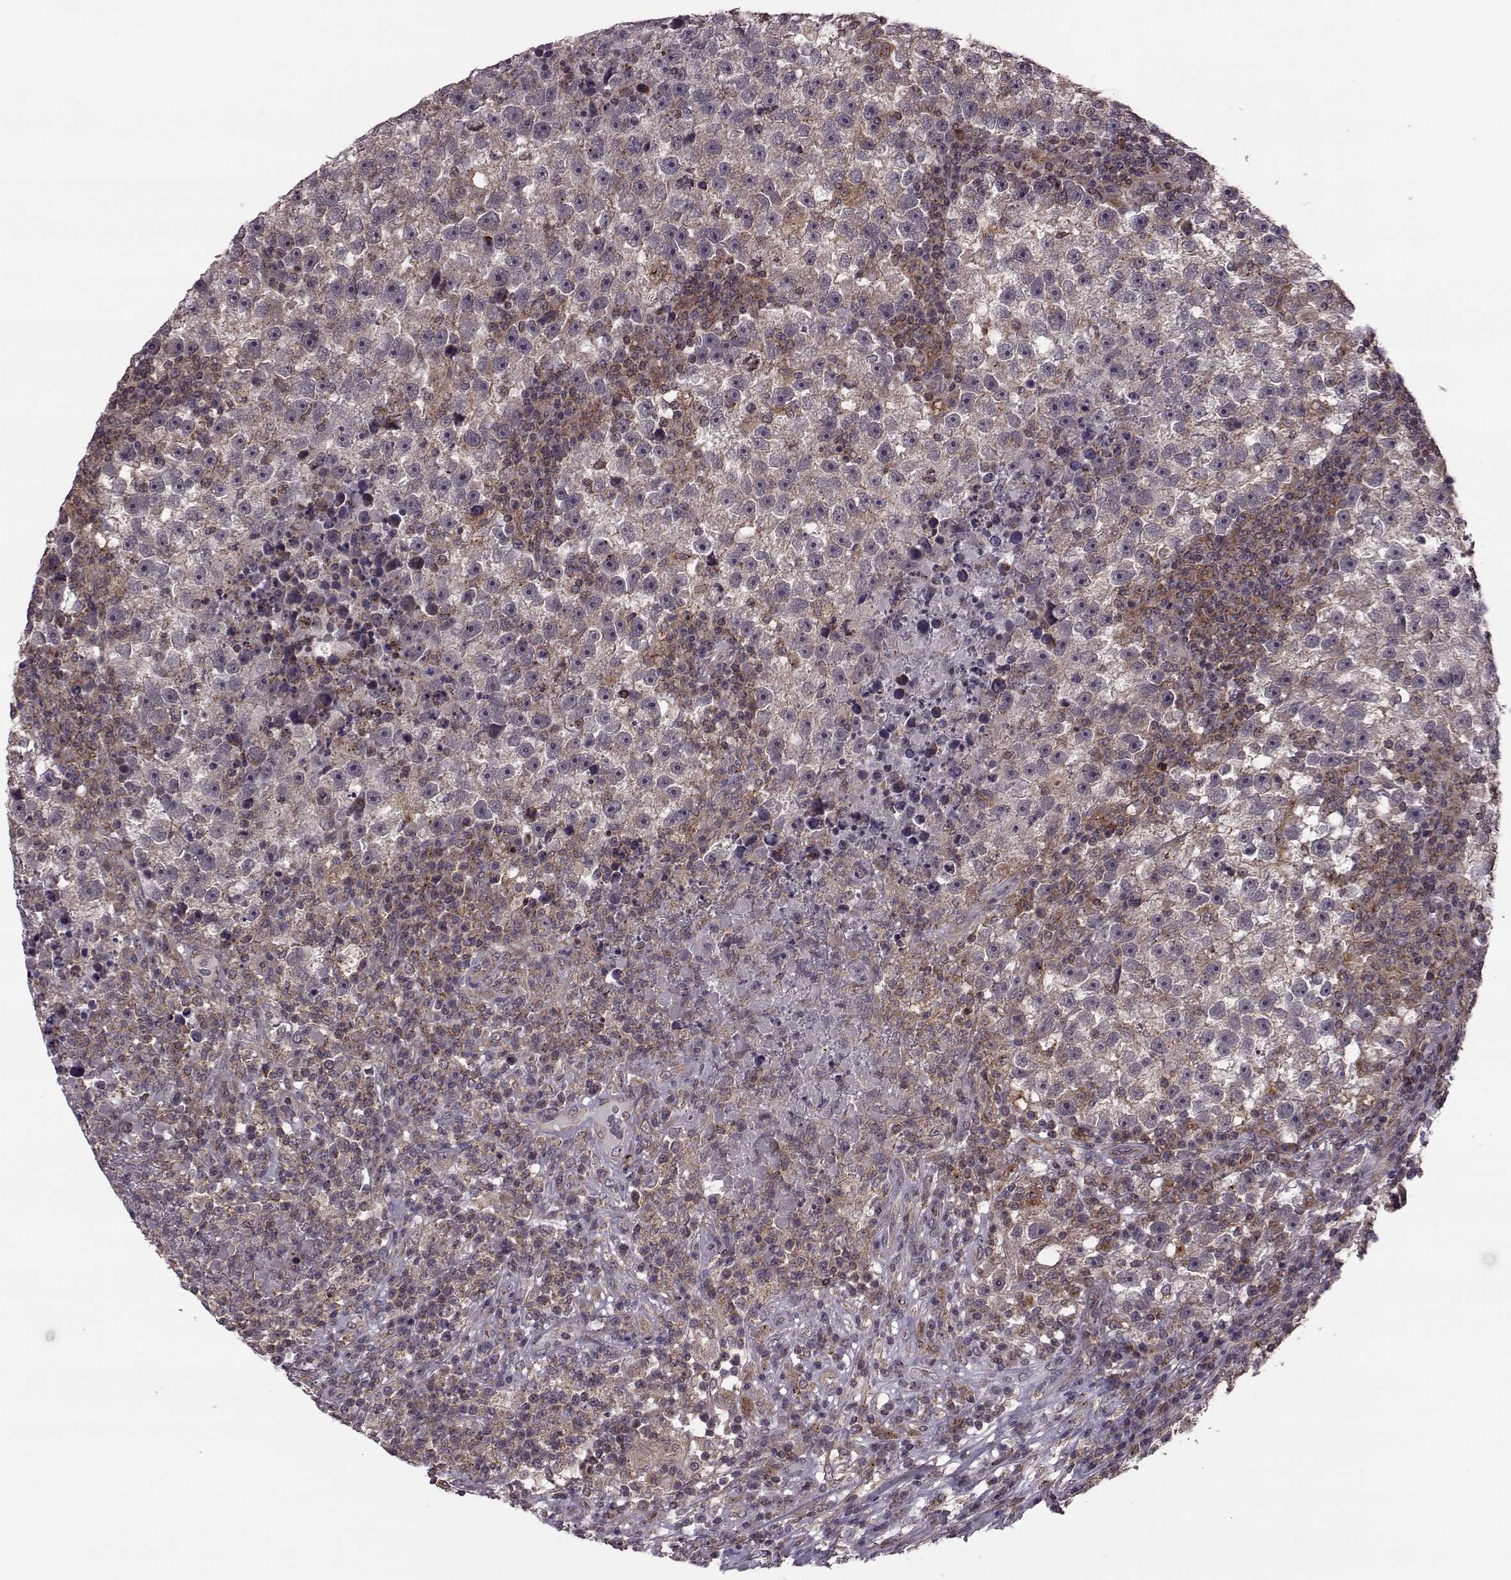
{"staining": {"intensity": "weak", "quantity": ">75%", "location": "cytoplasmic/membranous"}, "tissue": "testis cancer", "cell_type": "Tumor cells", "image_type": "cancer", "snomed": [{"axis": "morphology", "description": "Seminoma, NOS"}, {"axis": "topography", "description": "Testis"}], "caption": "Seminoma (testis) was stained to show a protein in brown. There is low levels of weak cytoplasmic/membranous positivity in approximately >75% of tumor cells. (brown staining indicates protein expression, while blue staining denotes nuclei).", "gene": "FNIP2", "patient": {"sex": "male", "age": 47}}